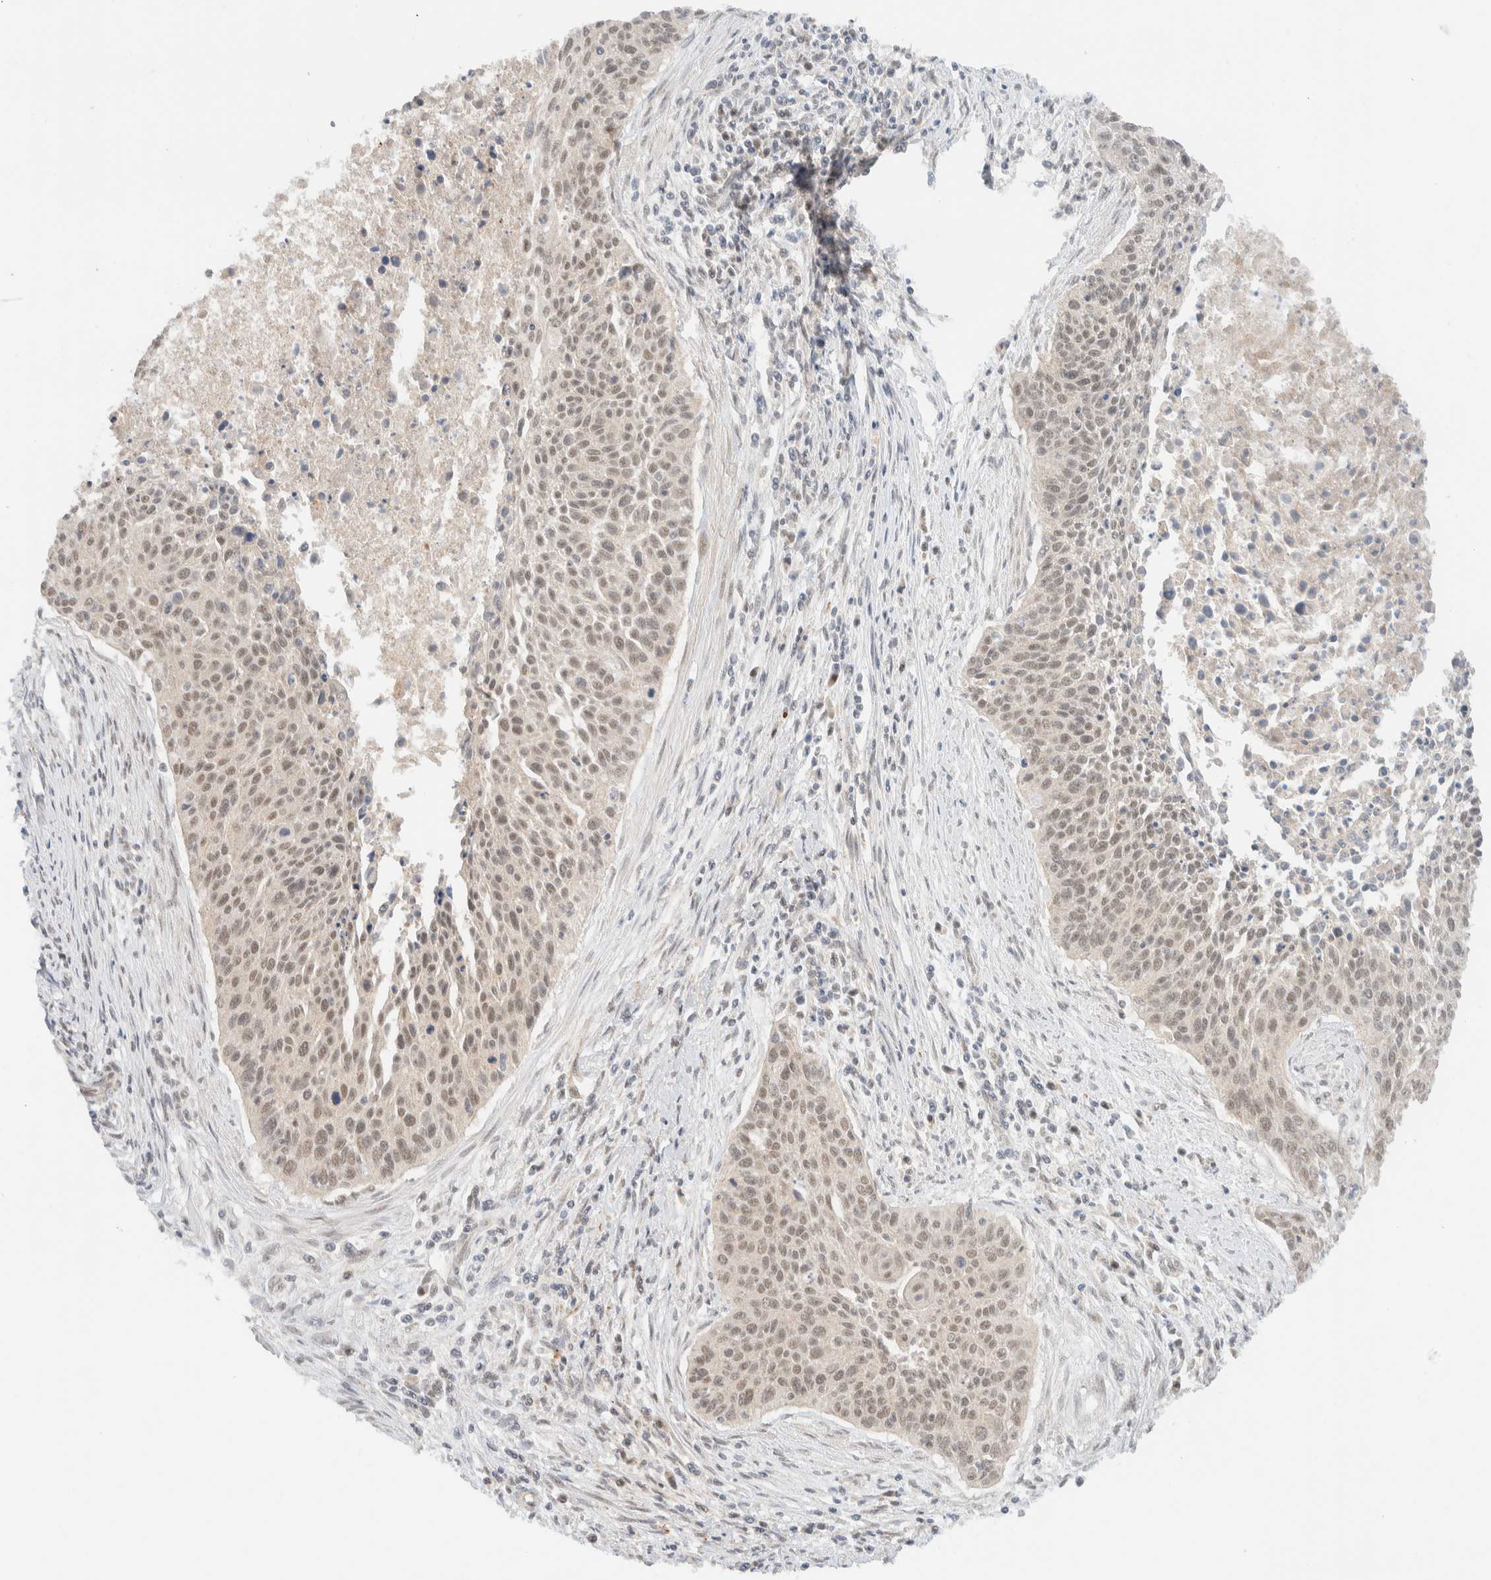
{"staining": {"intensity": "weak", "quantity": ">75%", "location": "nuclear"}, "tissue": "cervical cancer", "cell_type": "Tumor cells", "image_type": "cancer", "snomed": [{"axis": "morphology", "description": "Squamous cell carcinoma, NOS"}, {"axis": "topography", "description": "Cervix"}], "caption": "Human cervical cancer (squamous cell carcinoma) stained with a protein marker reveals weak staining in tumor cells.", "gene": "MRPL41", "patient": {"sex": "female", "age": 55}}